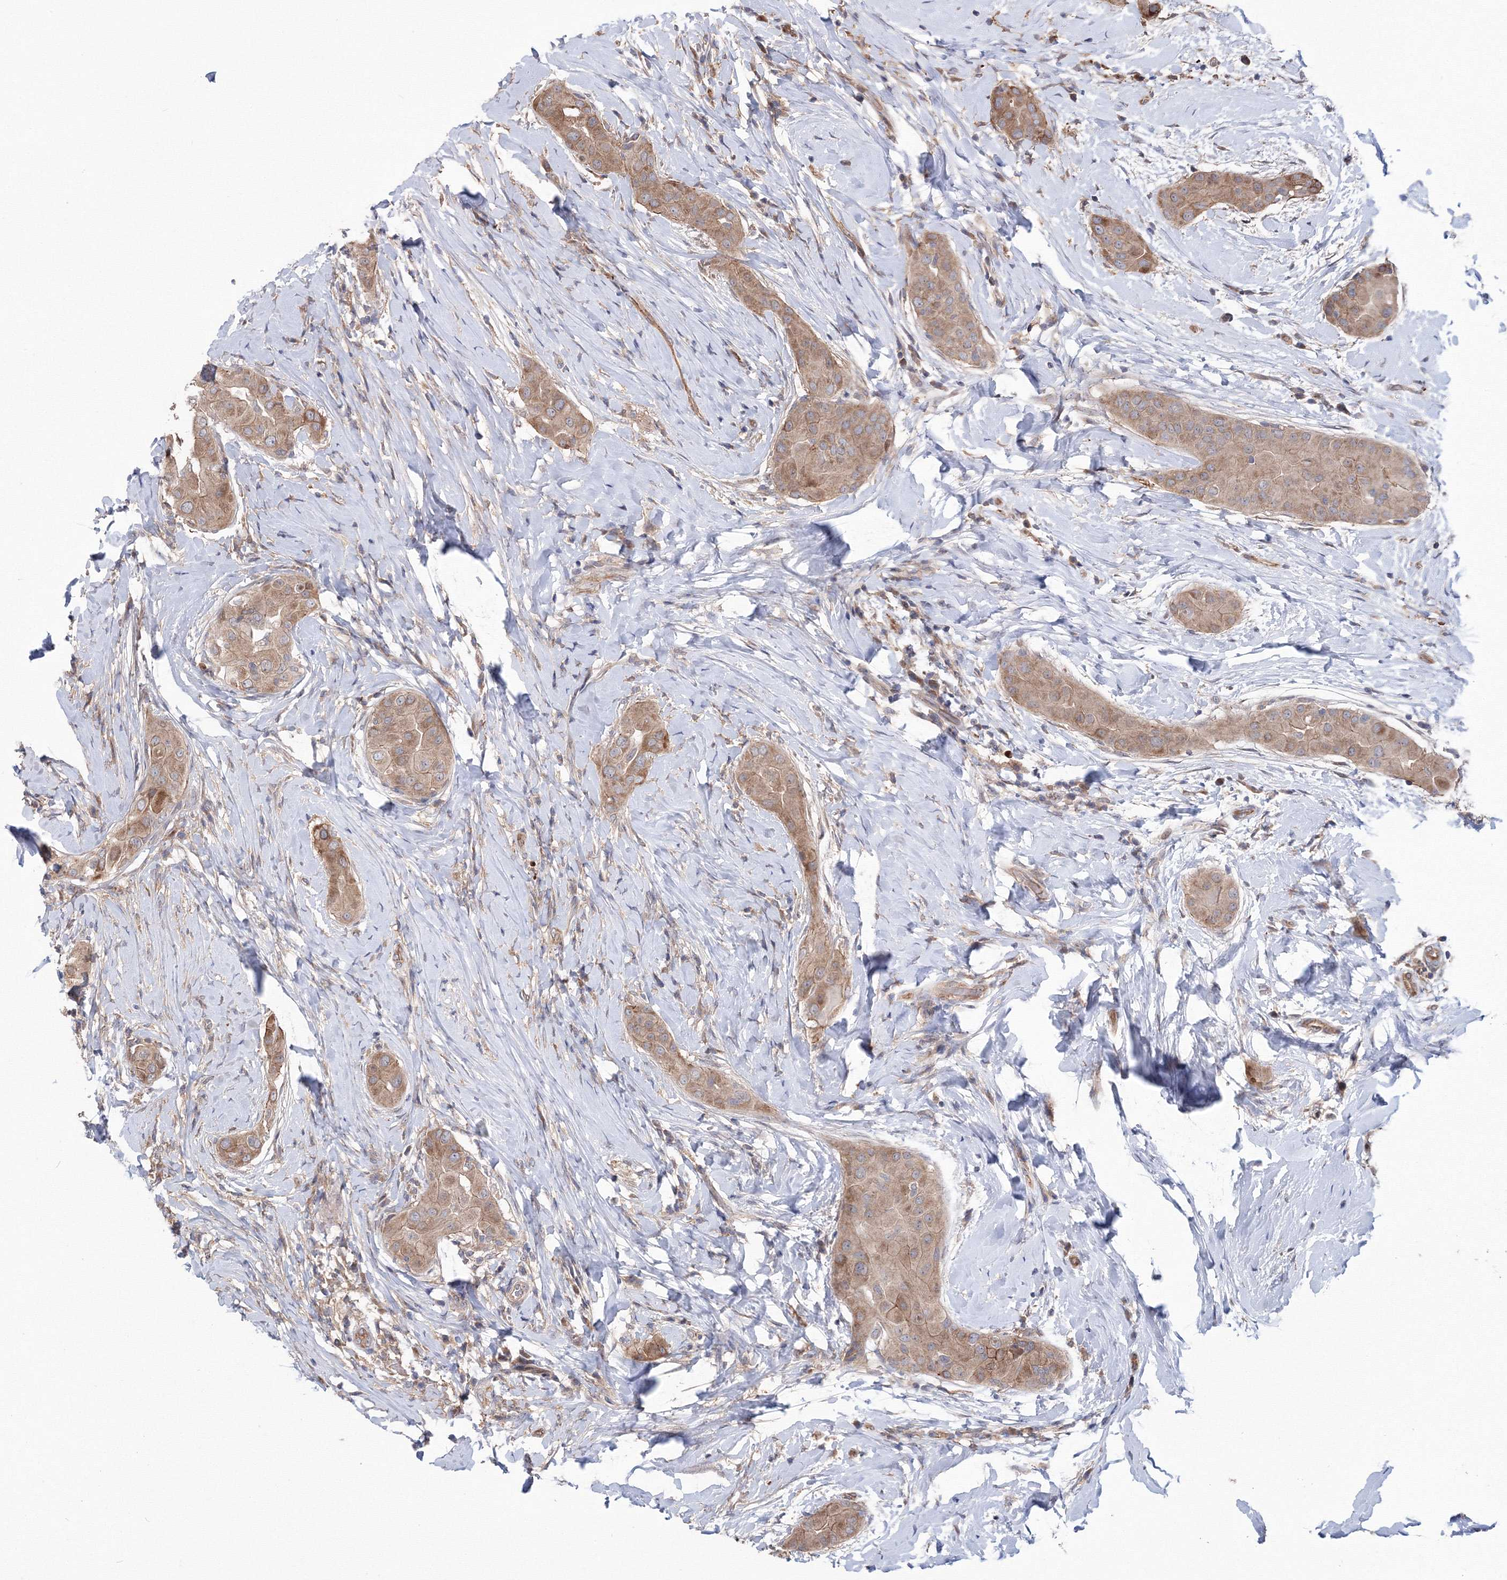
{"staining": {"intensity": "moderate", "quantity": ">75%", "location": "cytoplasmic/membranous"}, "tissue": "thyroid cancer", "cell_type": "Tumor cells", "image_type": "cancer", "snomed": [{"axis": "morphology", "description": "Papillary adenocarcinoma, NOS"}, {"axis": "topography", "description": "Thyroid gland"}], "caption": "Tumor cells demonstrate medium levels of moderate cytoplasmic/membranous staining in about >75% of cells in thyroid papillary adenocarcinoma.", "gene": "RANBP3L", "patient": {"sex": "male", "age": 33}}